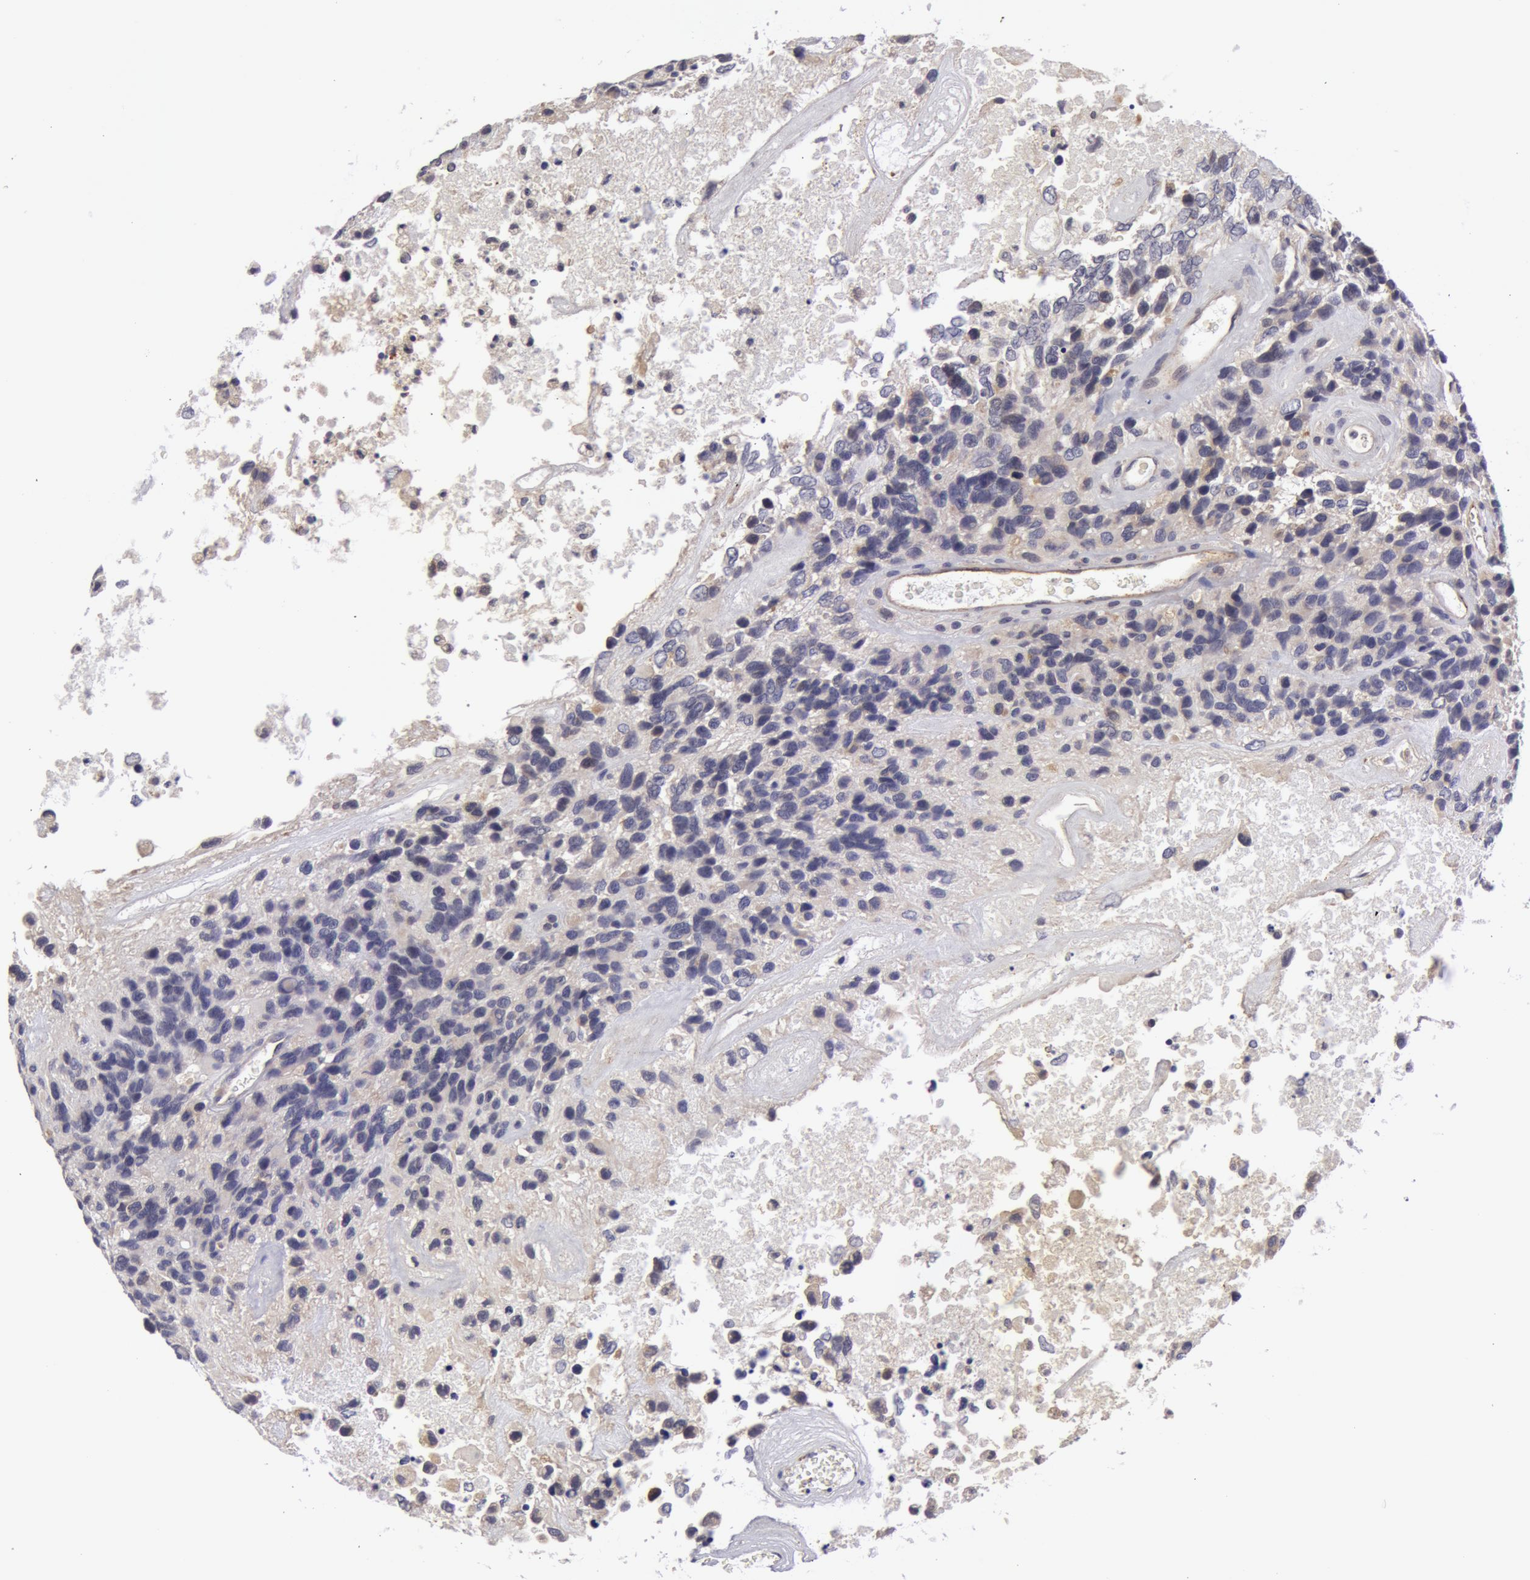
{"staining": {"intensity": "negative", "quantity": "none", "location": "none"}, "tissue": "glioma", "cell_type": "Tumor cells", "image_type": "cancer", "snomed": [{"axis": "morphology", "description": "Glioma, malignant, High grade"}, {"axis": "topography", "description": "Brain"}], "caption": "Tumor cells show no significant staining in glioma. (Brightfield microscopy of DAB (3,3'-diaminobenzidine) IHC at high magnification).", "gene": "IL23A", "patient": {"sex": "male", "age": 77}}